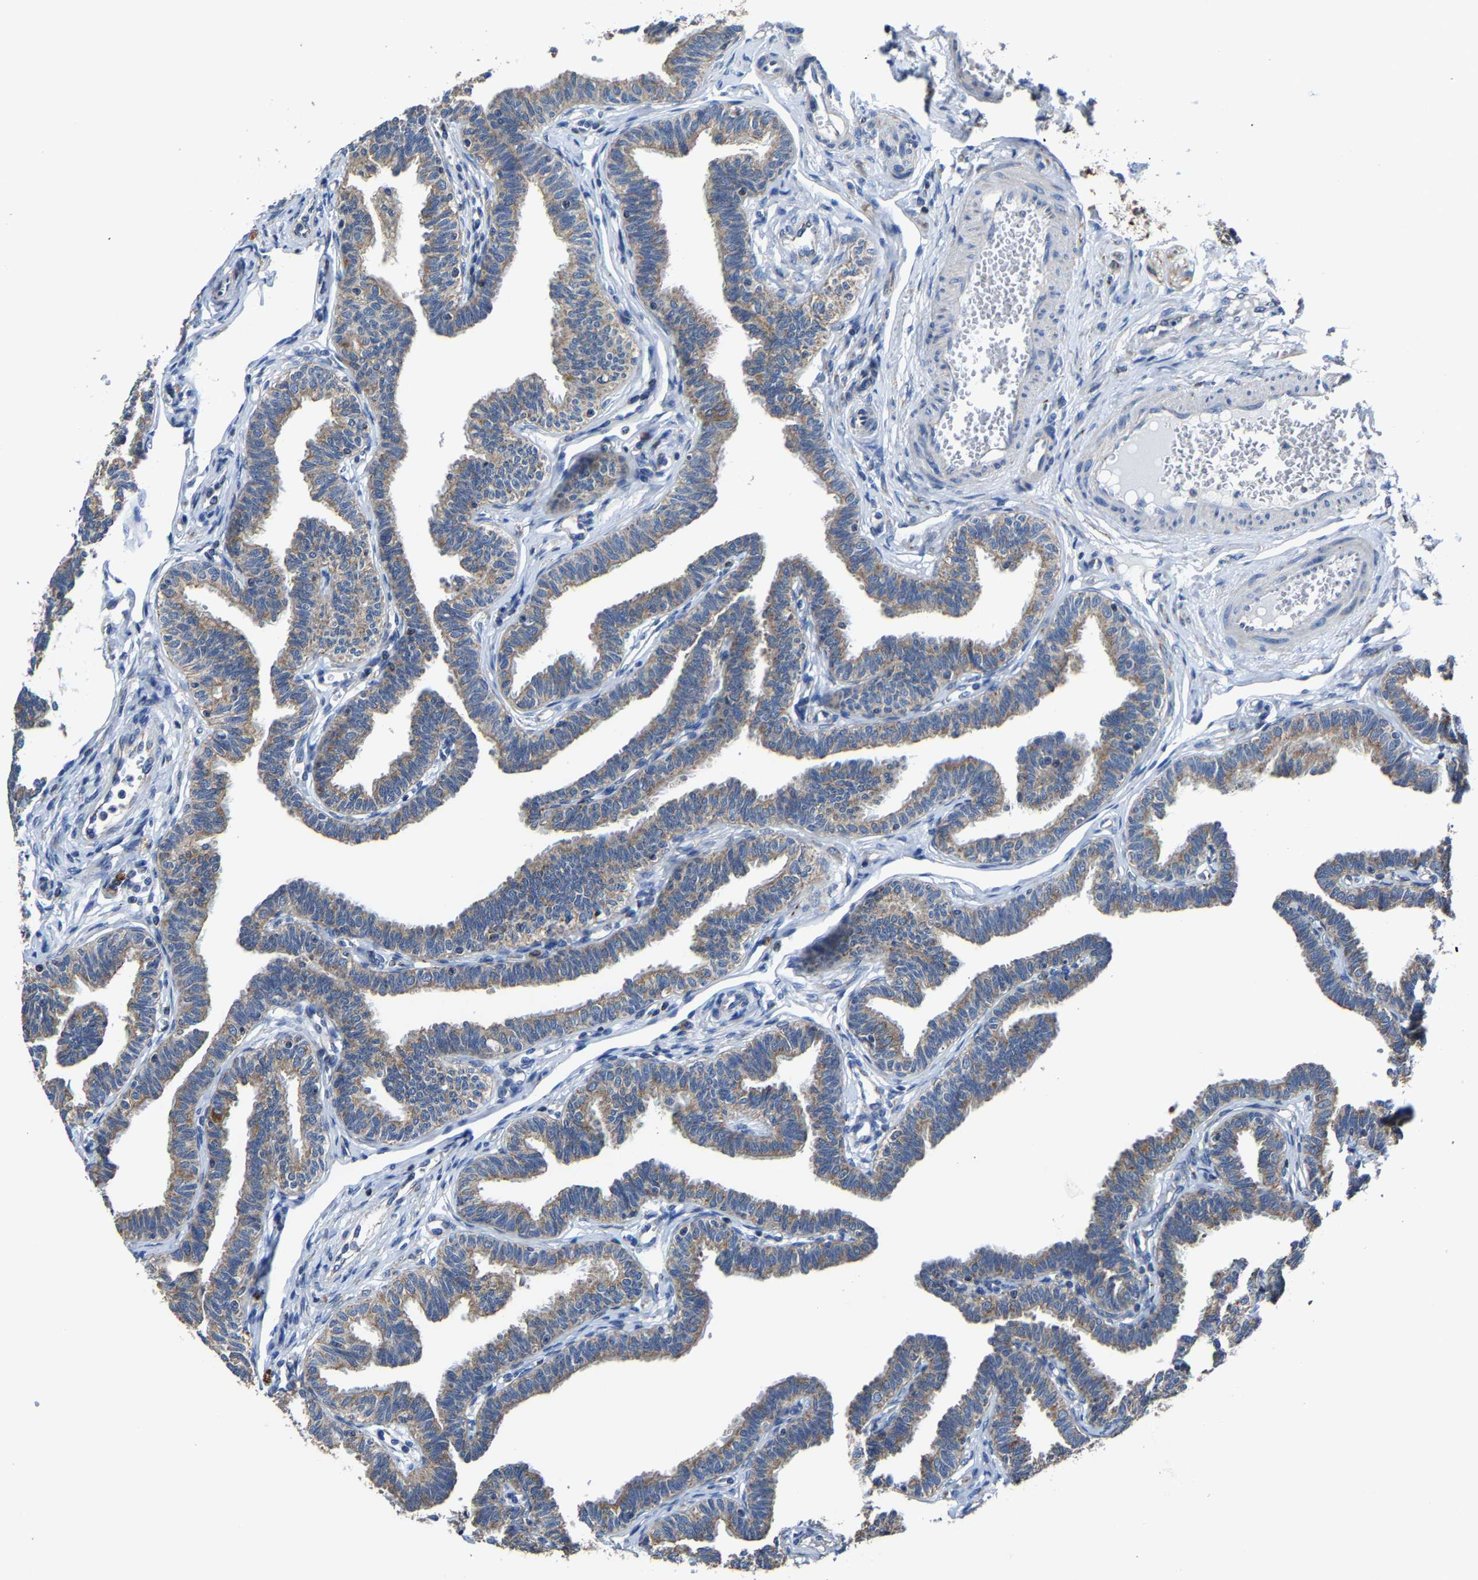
{"staining": {"intensity": "weak", "quantity": ">75%", "location": "cytoplasmic/membranous"}, "tissue": "fallopian tube", "cell_type": "Glandular cells", "image_type": "normal", "snomed": [{"axis": "morphology", "description": "Normal tissue, NOS"}, {"axis": "topography", "description": "Fallopian tube"}, {"axis": "topography", "description": "Ovary"}], "caption": "Glandular cells reveal weak cytoplasmic/membranous positivity in approximately >75% of cells in normal fallopian tube. (IHC, brightfield microscopy, high magnification).", "gene": "AGK", "patient": {"sex": "female", "age": 23}}